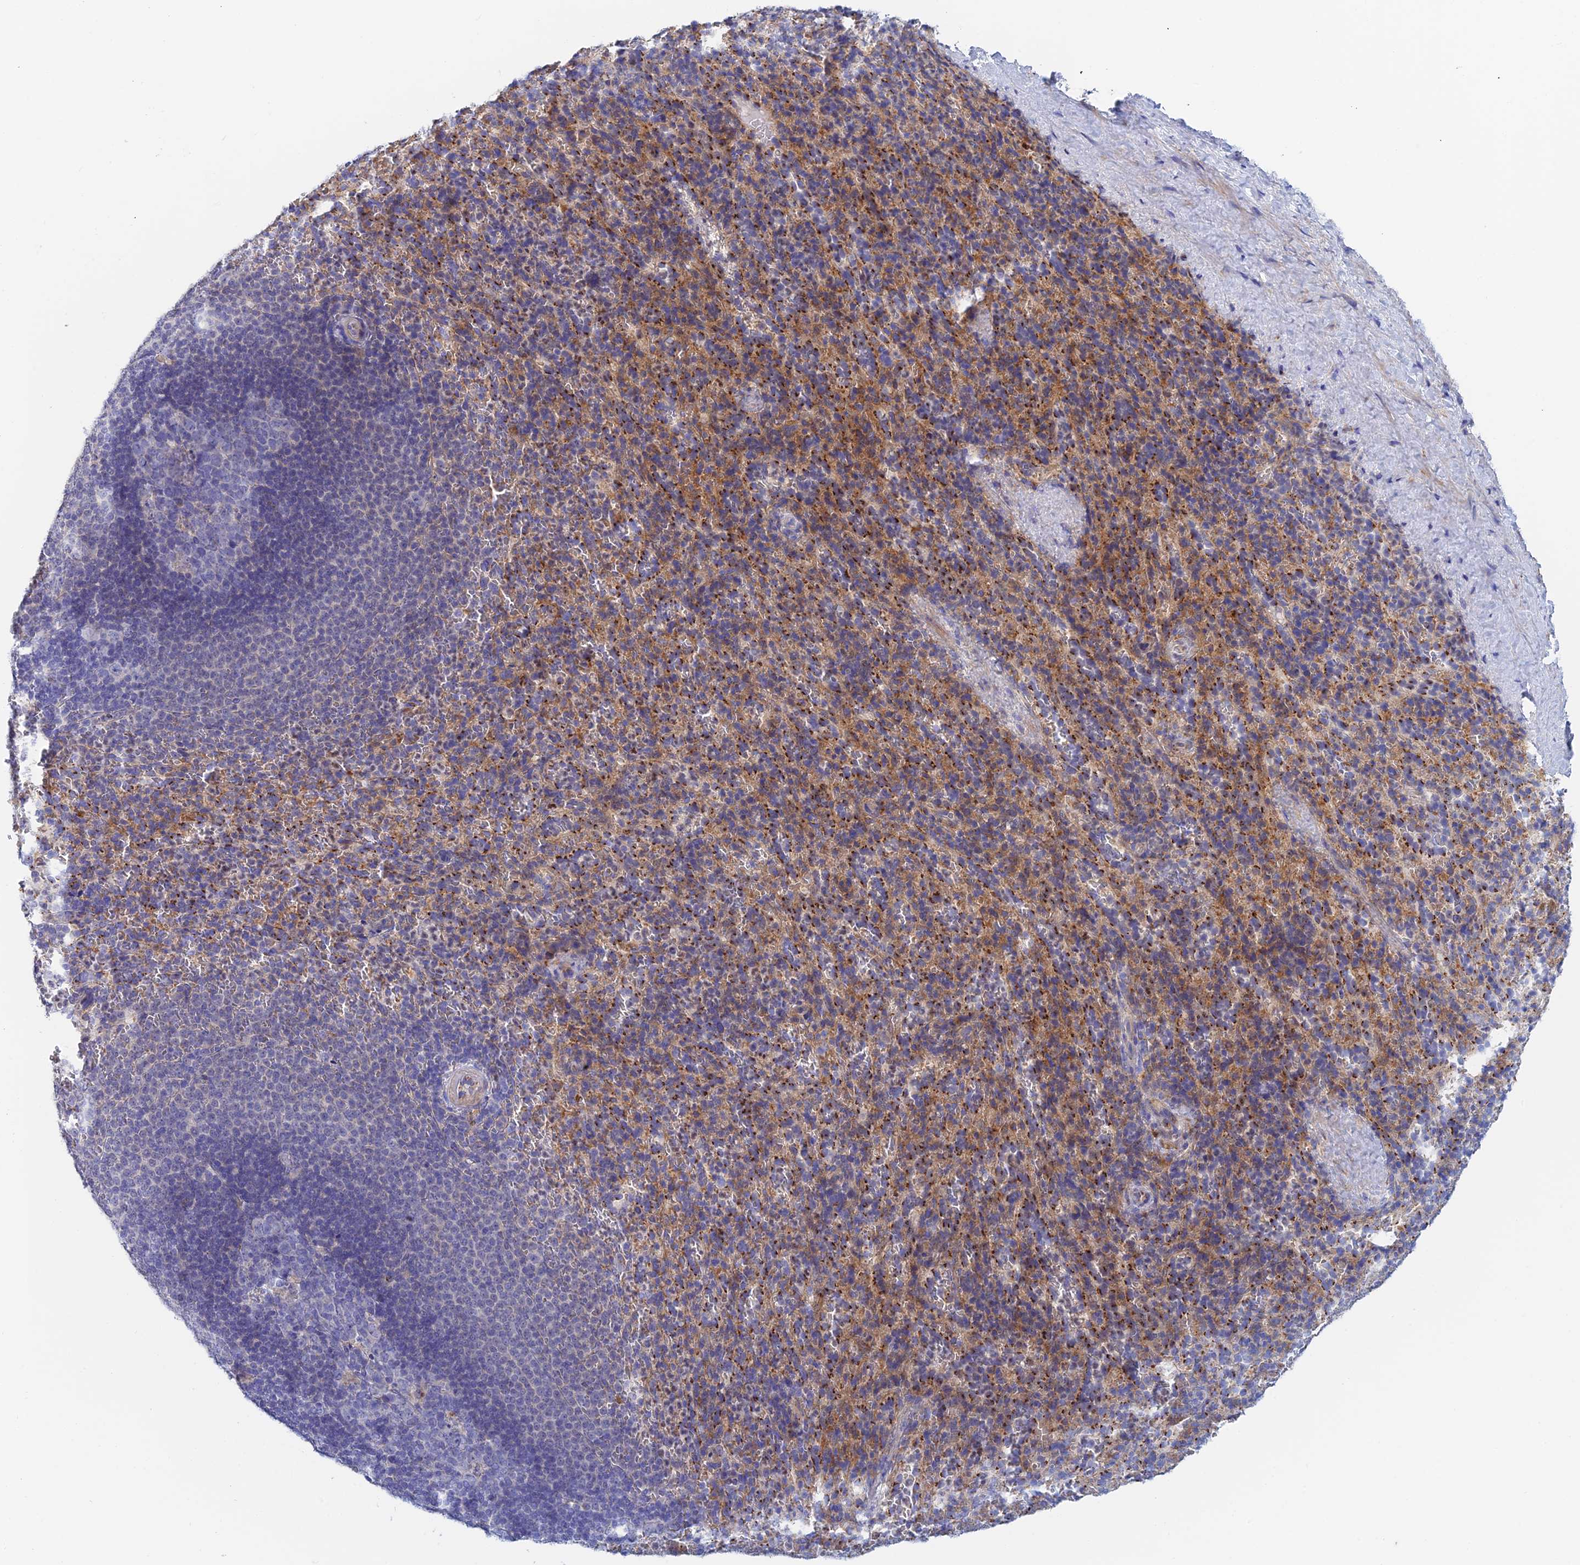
{"staining": {"intensity": "strong", "quantity": "<25%", "location": "cytoplasmic/membranous"}, "tissue": "spleen", "cell_type": "Cells in red pulp", "image_type": "normal", "snomed": [{"axis": "morphology", "description": "Normal tissue, NOS"}, {"axis": "topography", "description": "Spleen"}], "caption": "The image displays staining of normal spleen, revealing strong cytoplasmic/membranous protein positivity (brown color) within cells in red pulp.", "gene": "SLC24A3", "patient": {"sex": "female", "age": 21}}